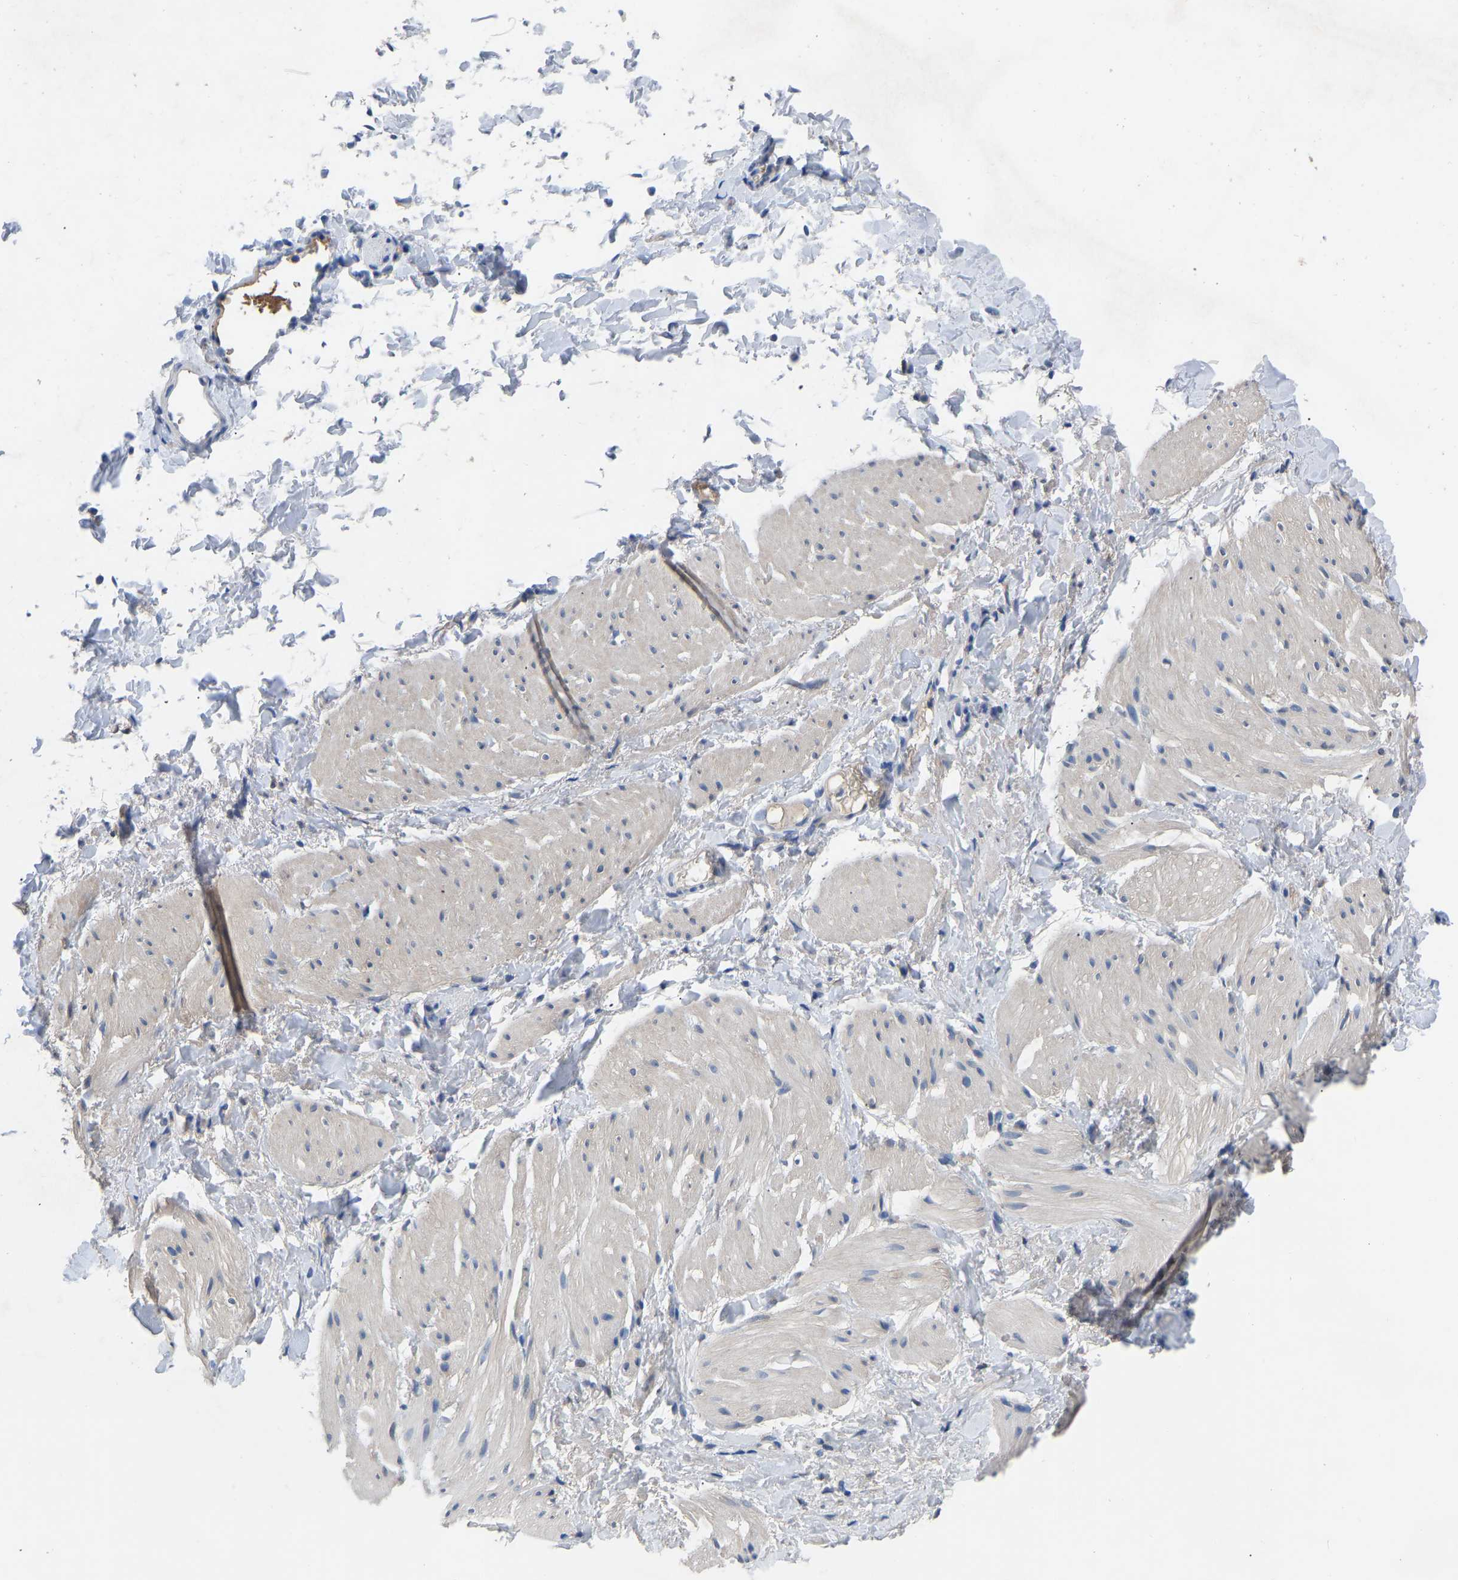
{"staining": {"intensity": "negative", "quantity": "none", "location": "none"}, "tissue": "smooth muscle", "cell_type": "Smooth muscle cells", "image_type": "normal", "snomed": [{"axis": "morphology", "description": "Normal tissue, NOS"}, {"axis": "topography", "description": "Smooth muscle"}], "caption": "Normal smooth muscle was stained to show a protein in brown. There is no significant staining in smooth muscle cells. Brightfield microscopy of IHC stained with DAB (3,3'-diaminobenzidine) (brown) and hematoxylin (blue), captured at high magnification.", "gene": "RBP1", "patient": {"sex": "male", "age": 16}}